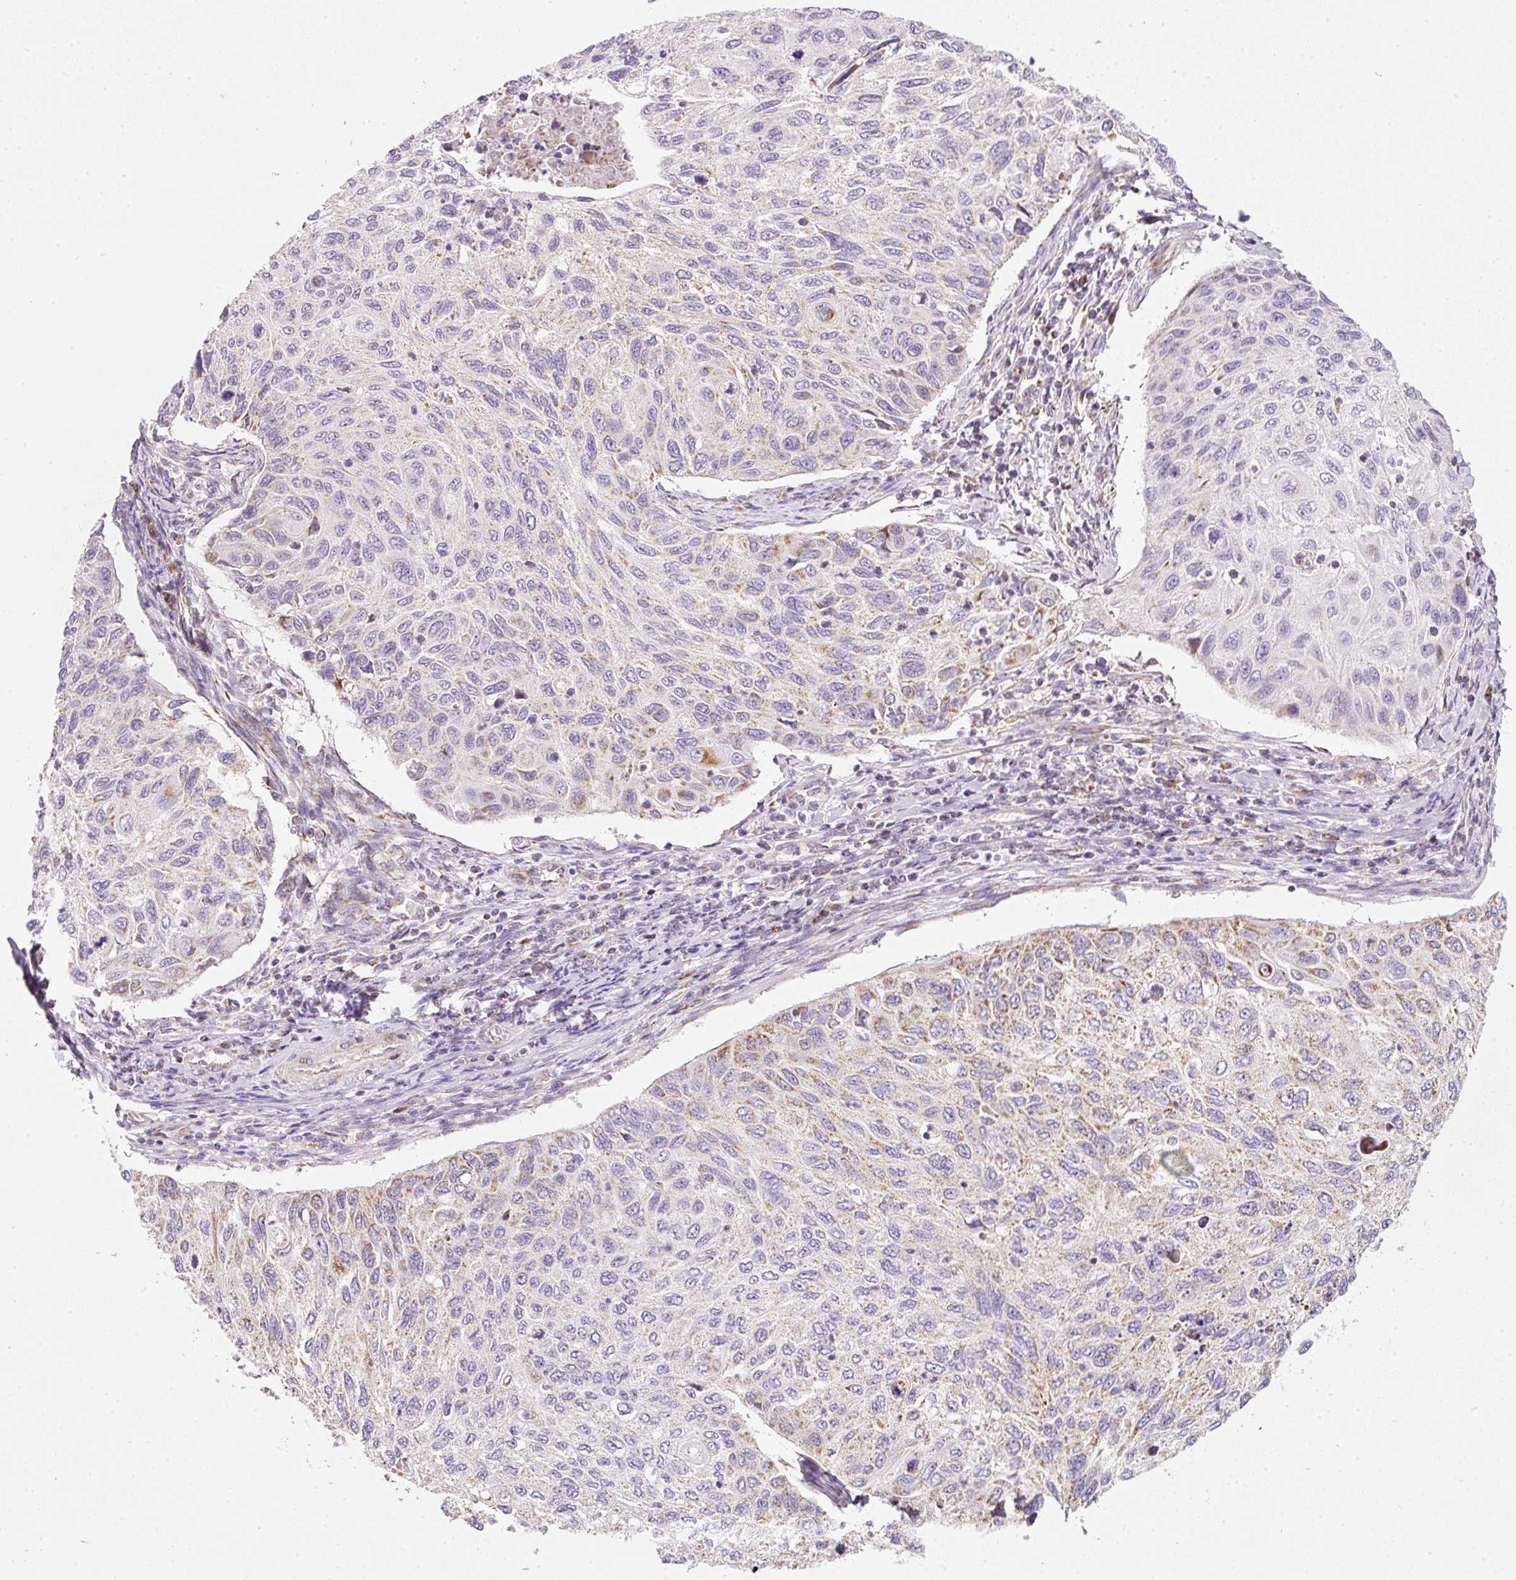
{"staining": {"intensity": "moderate", "quantity": "25%-75%", "location": "cytoplasmic/membranous"}, "tissue": "cervical cancer", "cell_type": "Tumor cells", "image_type": "cancer", "snomed": [{"axis": "morphology", "description": "Squamous cell carcinoma, NOS"}, {"axis": "topography", "description": "Cervix"}], "caption": "Squamous cell carcinoma (cervical) stained with a brown dye displays moderate cytoplasmic/membranous positive positivity in approximately 25%-75% of tumor cells.", "gene": "NDUFA1", "patient": {"sex": "female", "age": 70}}